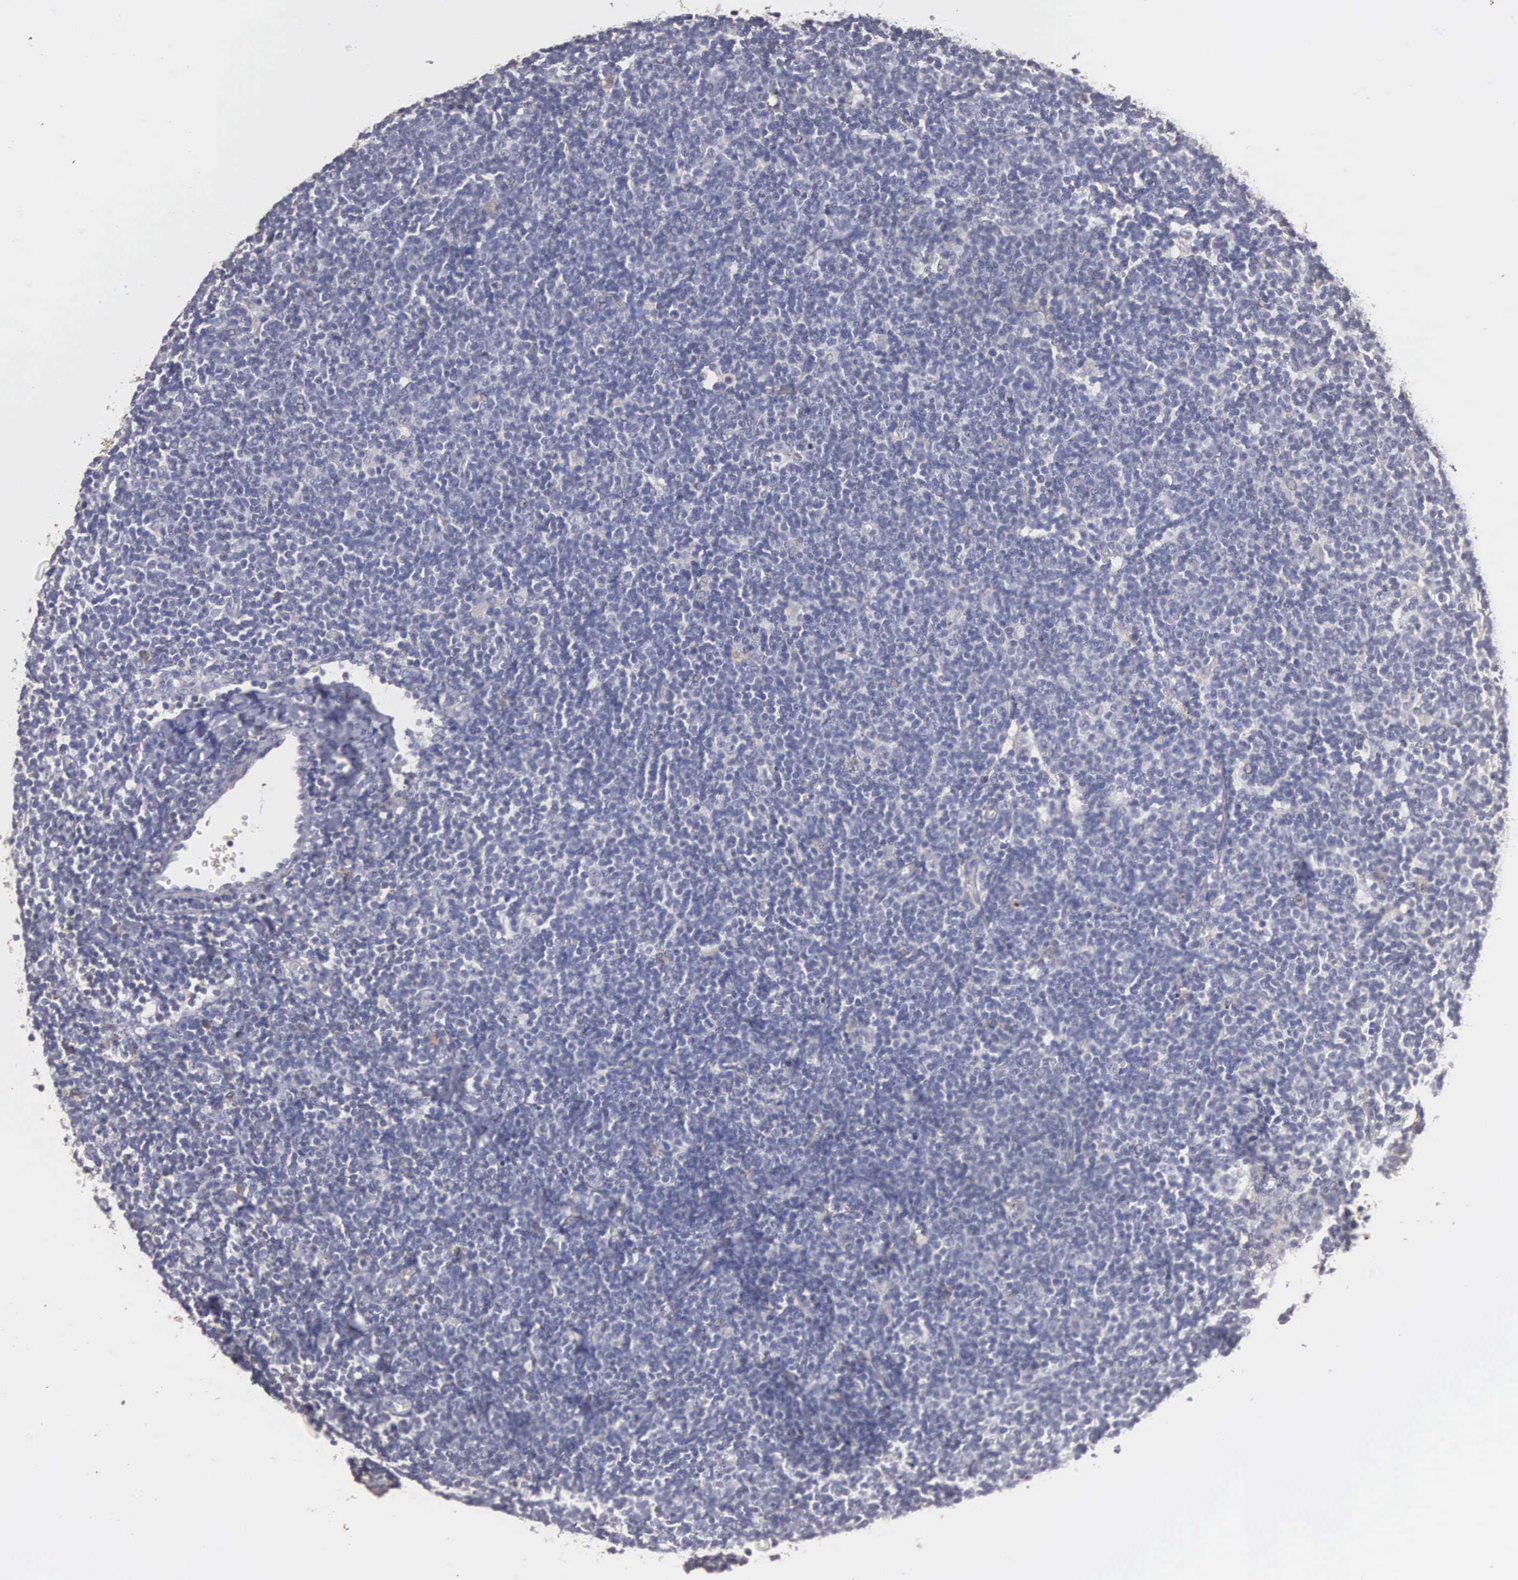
{"staining": {"intensity": "negative", "quantity": "none", "location": "none"}, "tissue": "lymphoma", "cell_type": "Tumor cells", "image_type": "cancer", "snomed": [{"axis": "morphology", "description": "Malignant lymphoma, non-Hodgkin's type, Low grade"}, {"axis": "topography", "description": "Lymph node"}], "caption": "Malignant lymphoma, non-Hodgkin's type (low-grade) was stained to show a protein in brown. There is no significant staining in tumor cells.", "gene": "ENO3", "patient": {"sex": "male", "age": 65}}